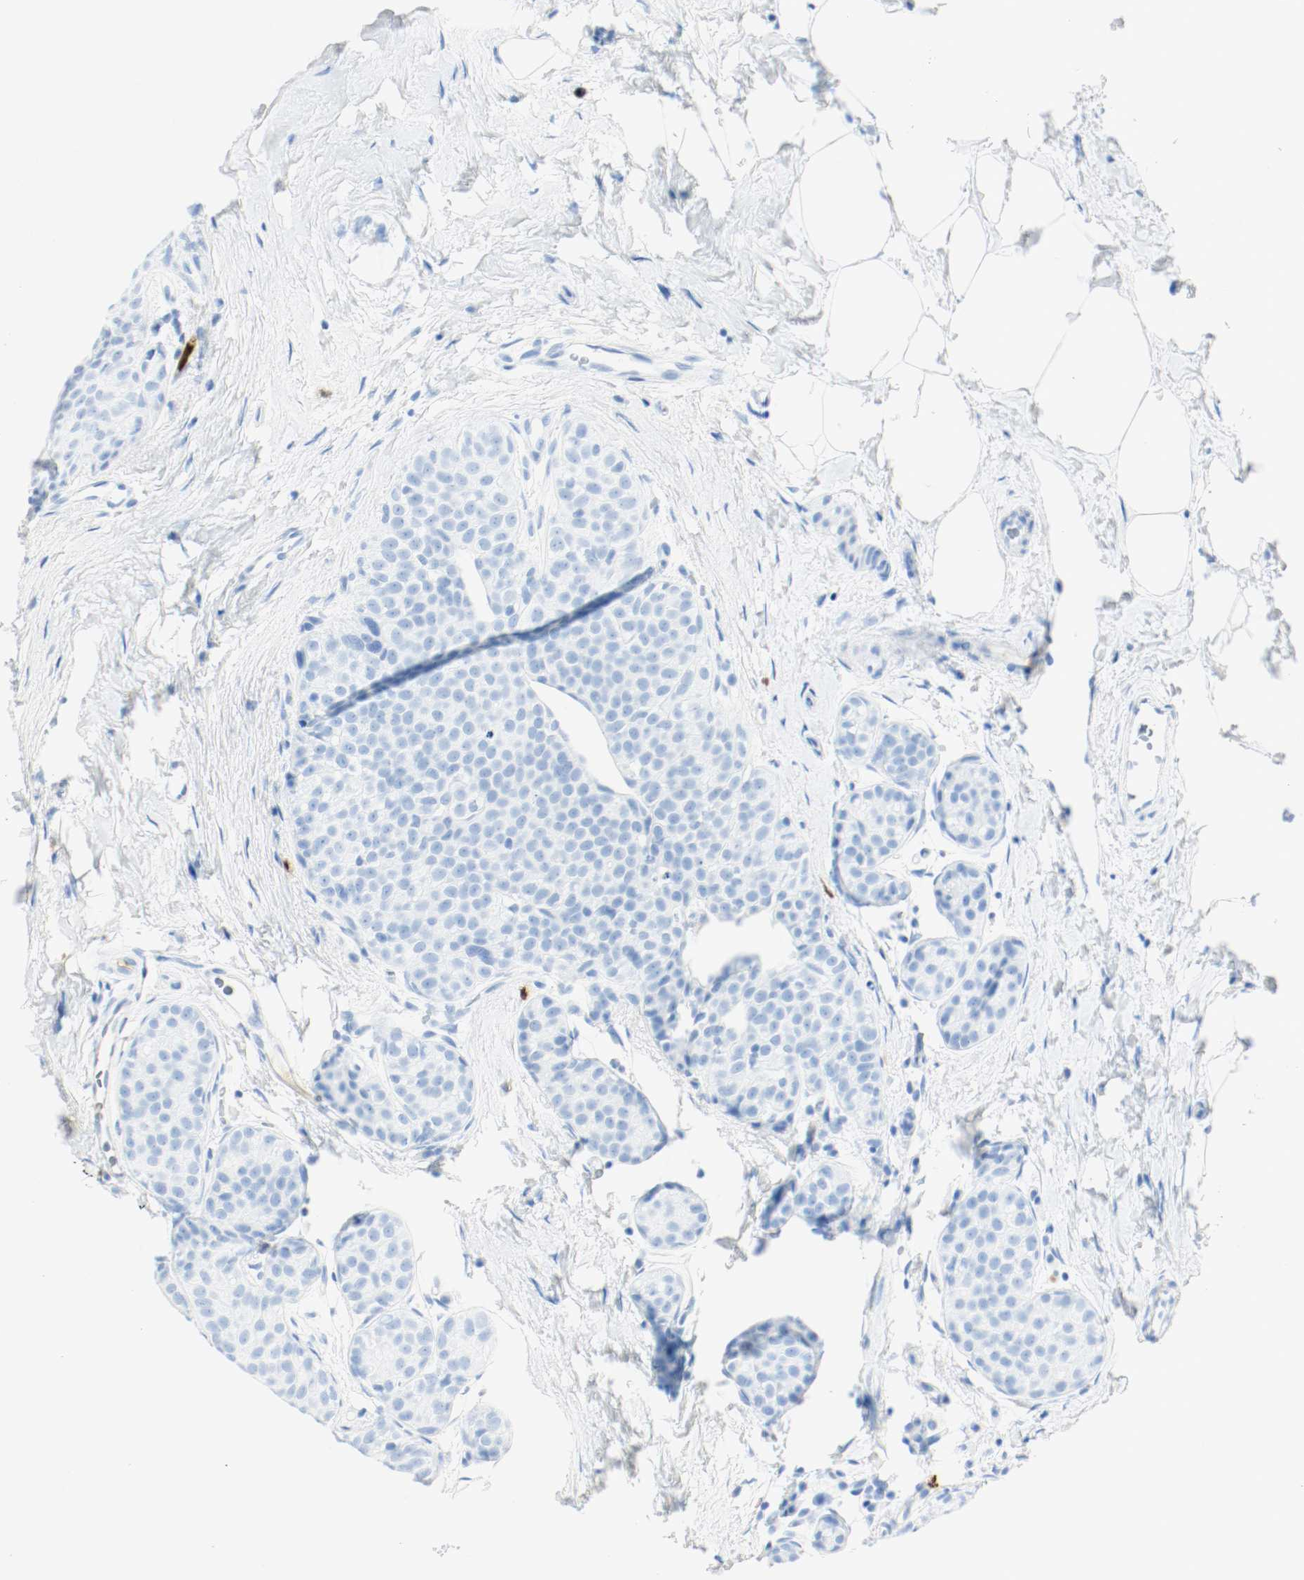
{"staining": {"intensity": "negative", "quantity": "none", "location": "none"}, "tissue": "breast cancer", "cell_type": "Tumor cells", "image_type": "cancer", "snomed": [{"axis": "morphology", "description": "Lobular carcinoma, in situ"}, {"axis": "morphology", "description": "Lobular carcinoma"}, {"axis": "topography", "description": "Breast"}], "caption": "High power microscopy histopathology image of an immunohistochemistry (IHC) micrograph of breast lobular carcinoma in situ, revealing no significant staining in tumor cells. Nuclei are stained in blue.", "gene": "S100A9", "patient": {"sex": "female", "age": 41}}